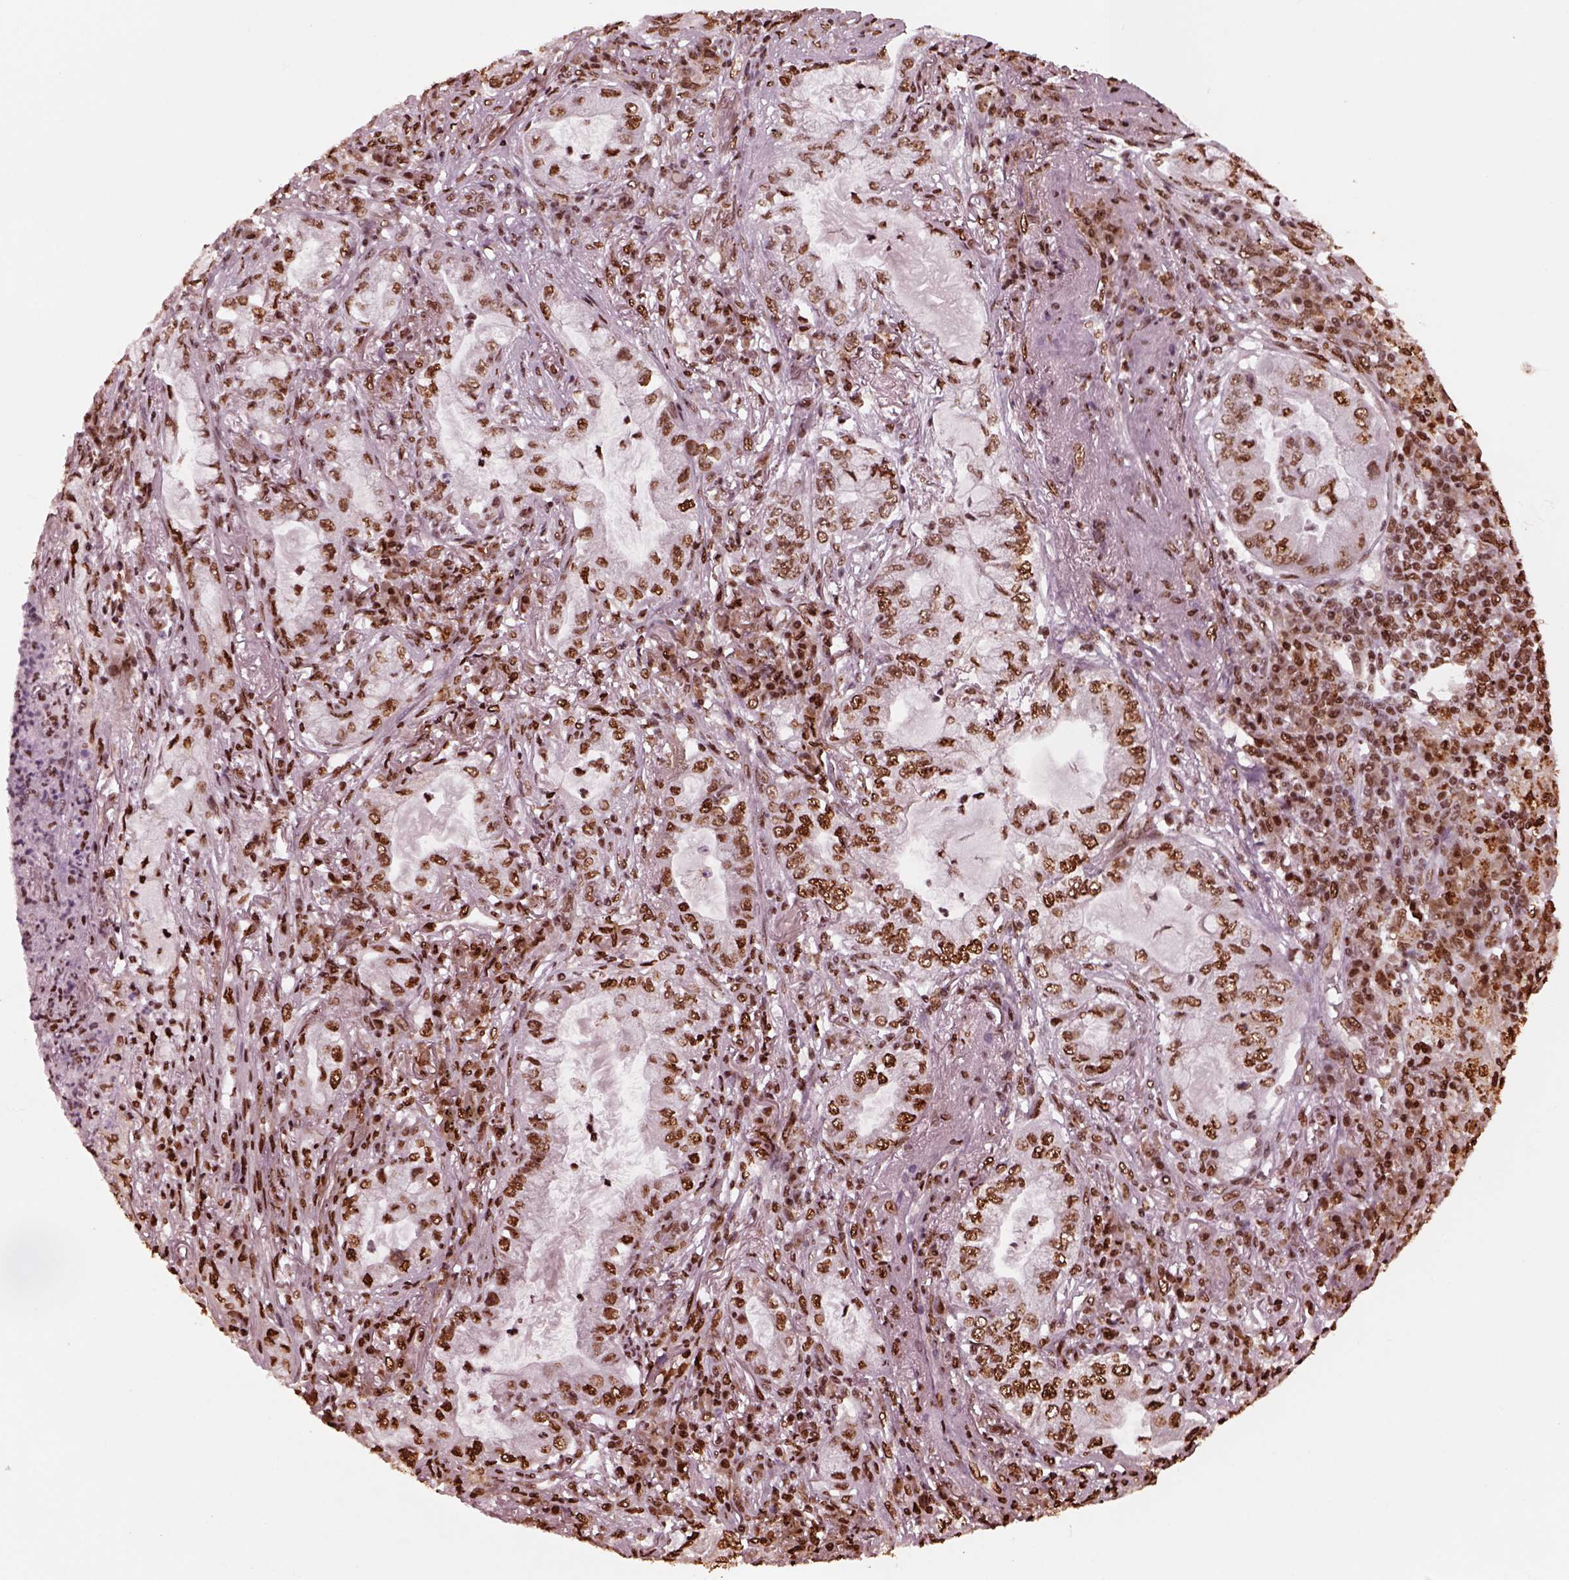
{"staining": {"intensity": "moderate", "quantity": ">75%", "location": "nuclear"}, "tissue": "lung cancer", "cell_type": "Tumor cells", "image_type": "cancer", "snomed": [{"axis": "morphology", "description": "Adenocarcinoma, NOS"}, {"axis": "topography", "description": "Lung"}], "caption": "Protein staining by immunohistochemistry (IHC) exhibits moderate nuclear staining in about >75% of tumor cells in adenocarcinoma (lung).", "gene": "NSD1", "patient": {"sex": "female", "age": 73}}